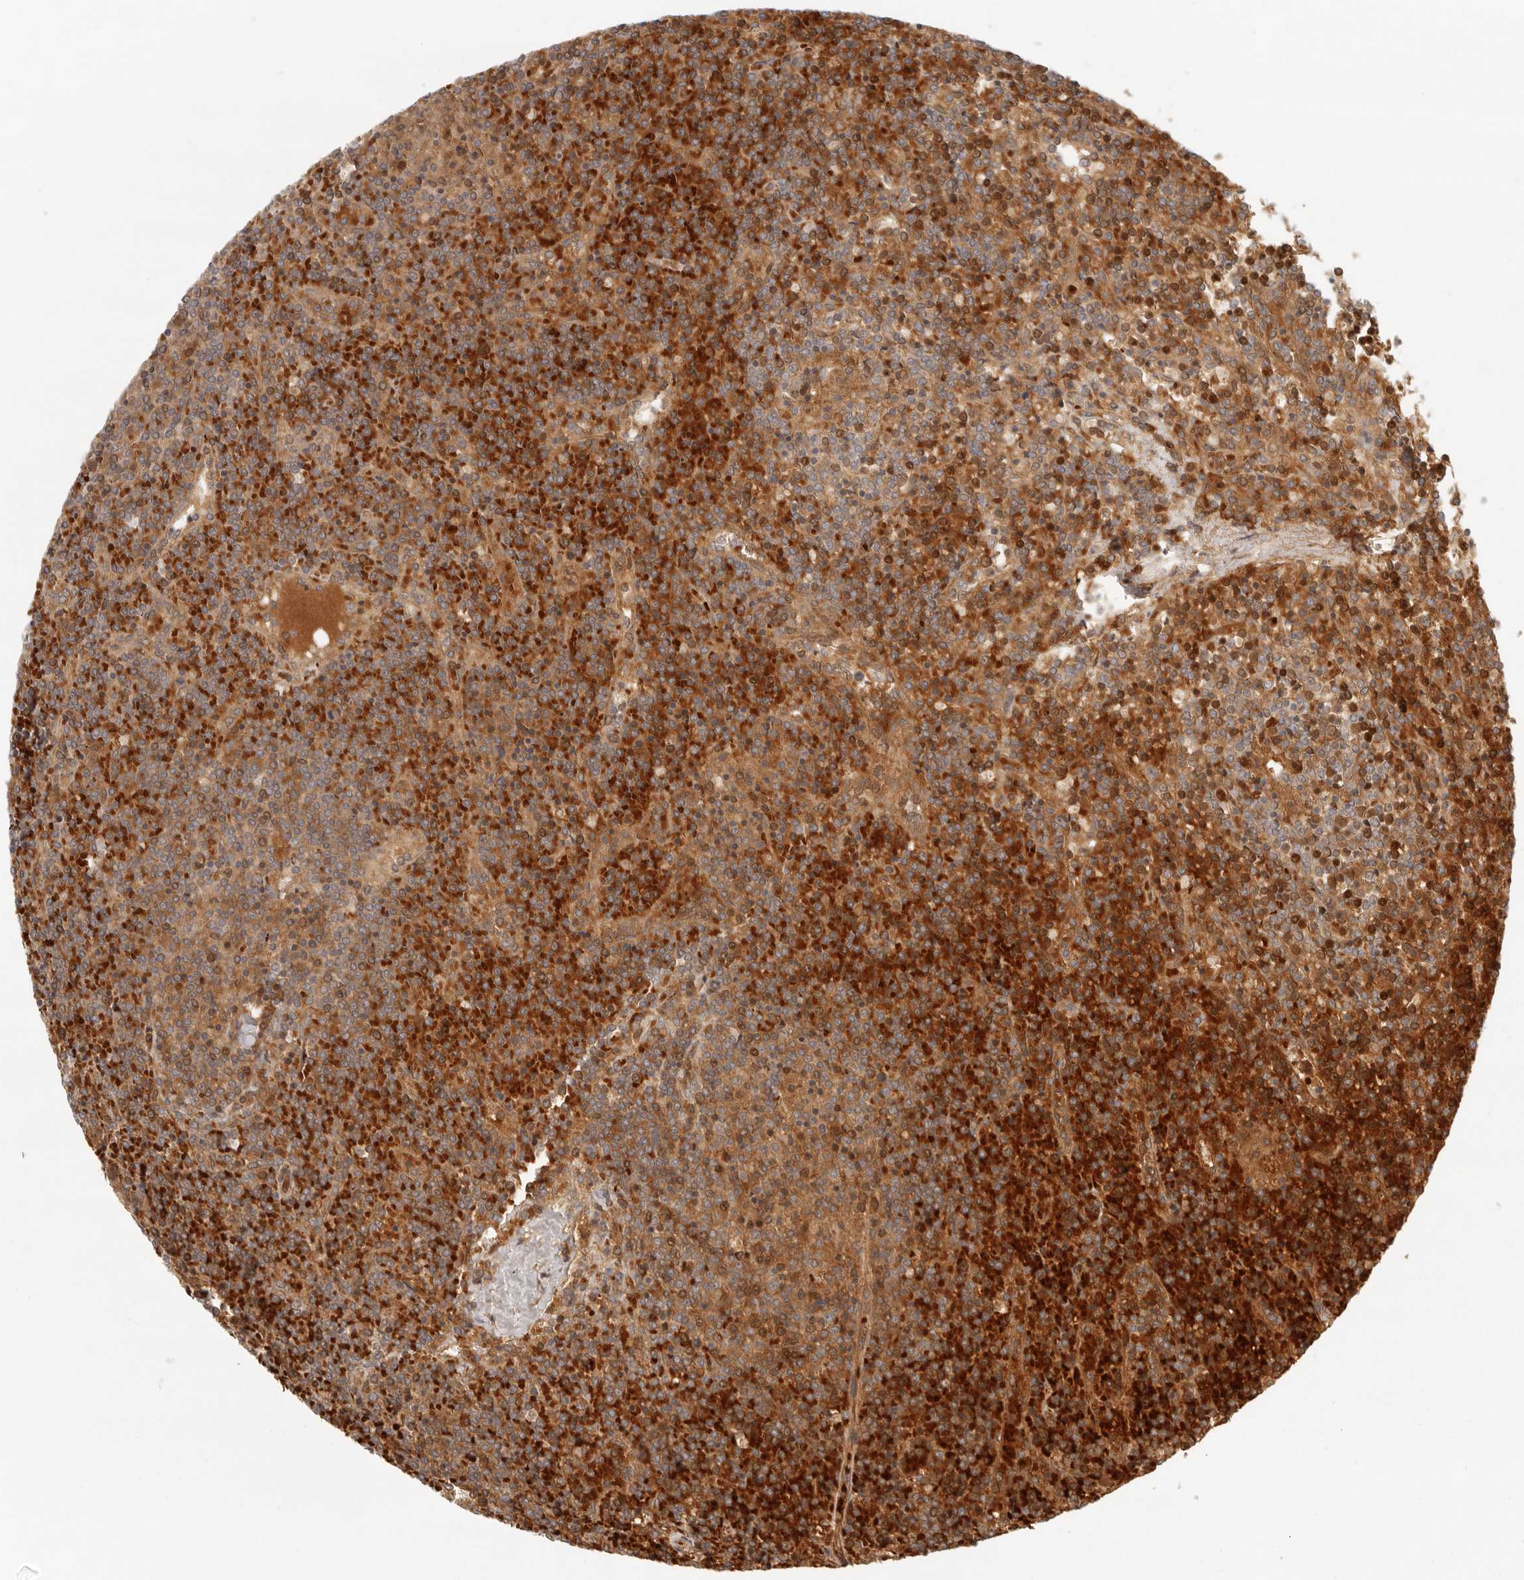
{"staining": {"intensity": "moderate", "quantity": "25%-75%", "location": "cytoplasmic/membranous,nuclear"}, "tissue": "lymphoma", "cell_type": "Tumor cells", "image_type": "cancer", "snomed": [{"axis": "morphology", "description": "Malignant lymphoma, non-Hodgkin's type, Low grade"}, {"axis": "topography", "description": "Spleen"}], "caption": "Immunohistochemical staining of lymphoma demonstrates moderate cytoplasmic/membranous and nuclear protein staining in approximately 25%-75% of tumor cells.", "gene": "AHDC1", "patient": {"sex": "female", "age": 19}}